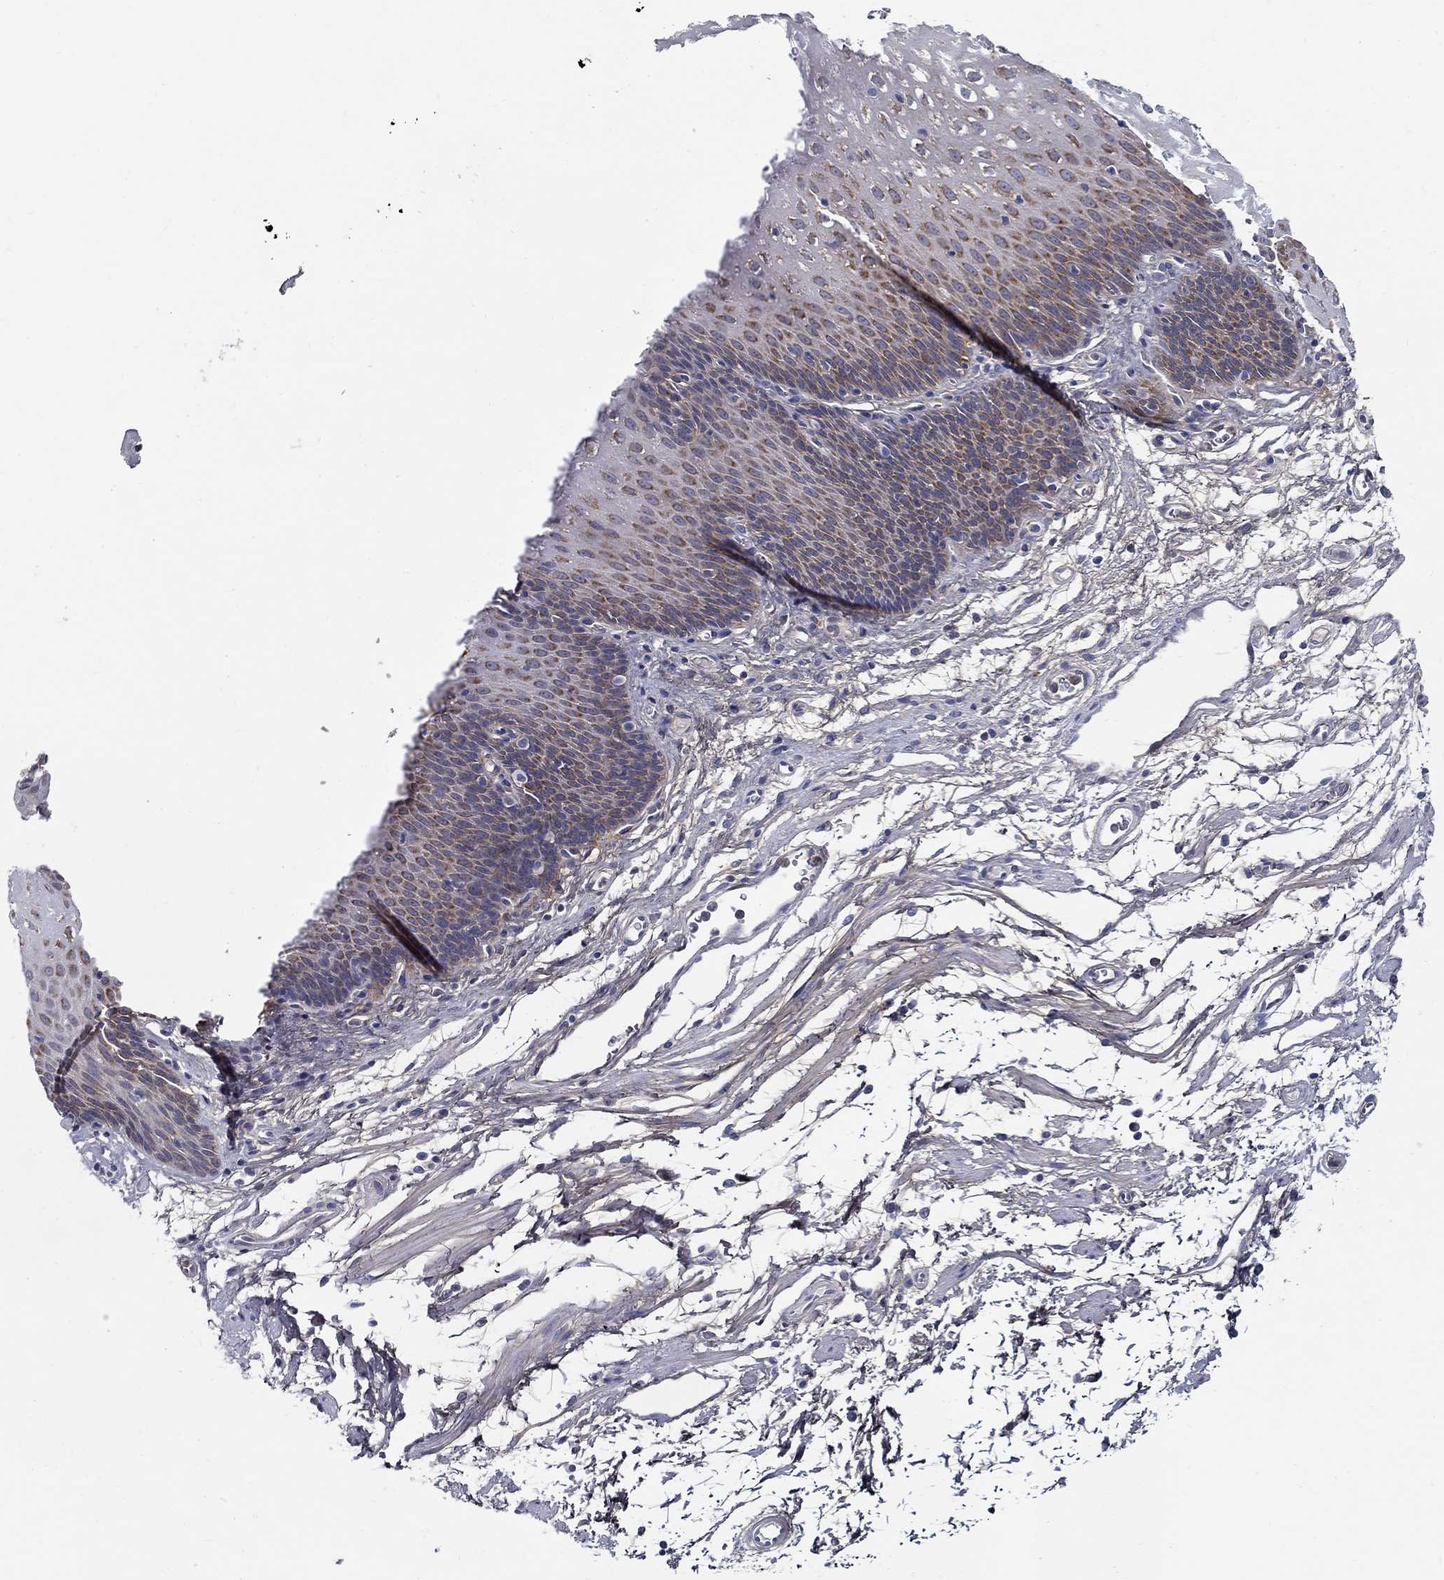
{"staining": {"intensity": "moderate", "quantity": "25%-75%", "location": "cytoplasmic/membranous"}, "tissue": "esophagus", "cell_type": "Squamous epithelial cells", "image_type": "normal", "snomed": [{"axis": "morphology", "description": "Normal tissue, NOS"}, {"axis": "topography", "description": "Esophagus"}], "caption": "Human esophagus stained with a brown dye shows moderate cytoplasmic/membranous positive expression in approximately 25%-75% of squamous epithelial cells.", "gene": "TGFBI", "patient": {"sex": "male", "age": 72}}